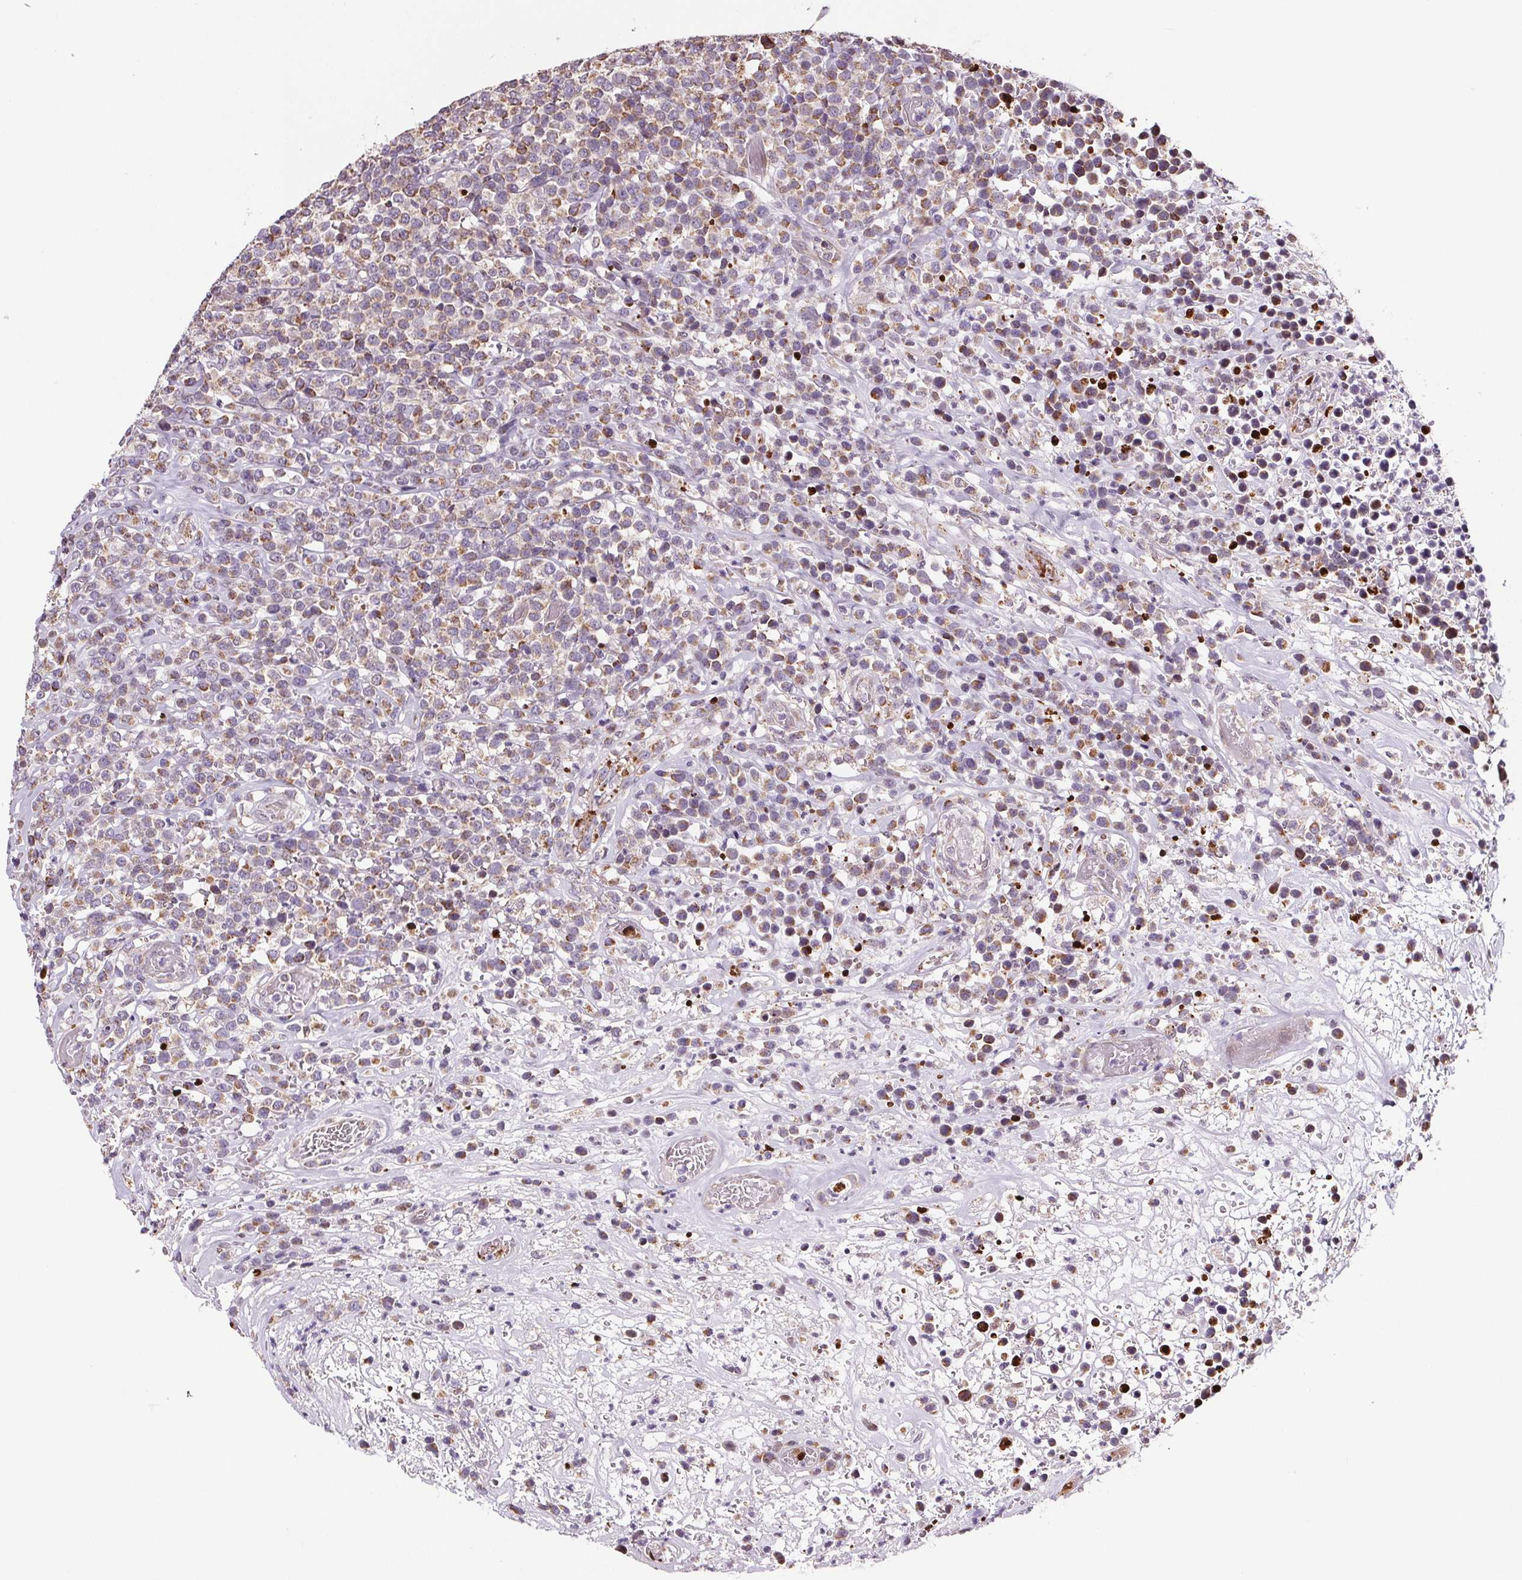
{"staining": {"intensity": "weak", "quantity": "25%-75%", "location": "cytoplasmic/membranous"}, "tissue": "lymphoma", "cell_type": "Tumor cells", "image_type": "cancer", "snomed": [{"axis": "morphology", "description": "Malignant lymphoma, non-Hodgkin's type, High grade"}, {"axis": "topography", "description": "Soft tissue"}], "caption": "Malignant lymphoma, non-Hodgkin's type (high-grade) stained with DAB IHC displays low levels of weak cytoplasmic/membranous positivity in approximately 25%-75% of tumor cells.", "gene": "SUCLA2", "patient": {"sex": "female", "age": 56}}